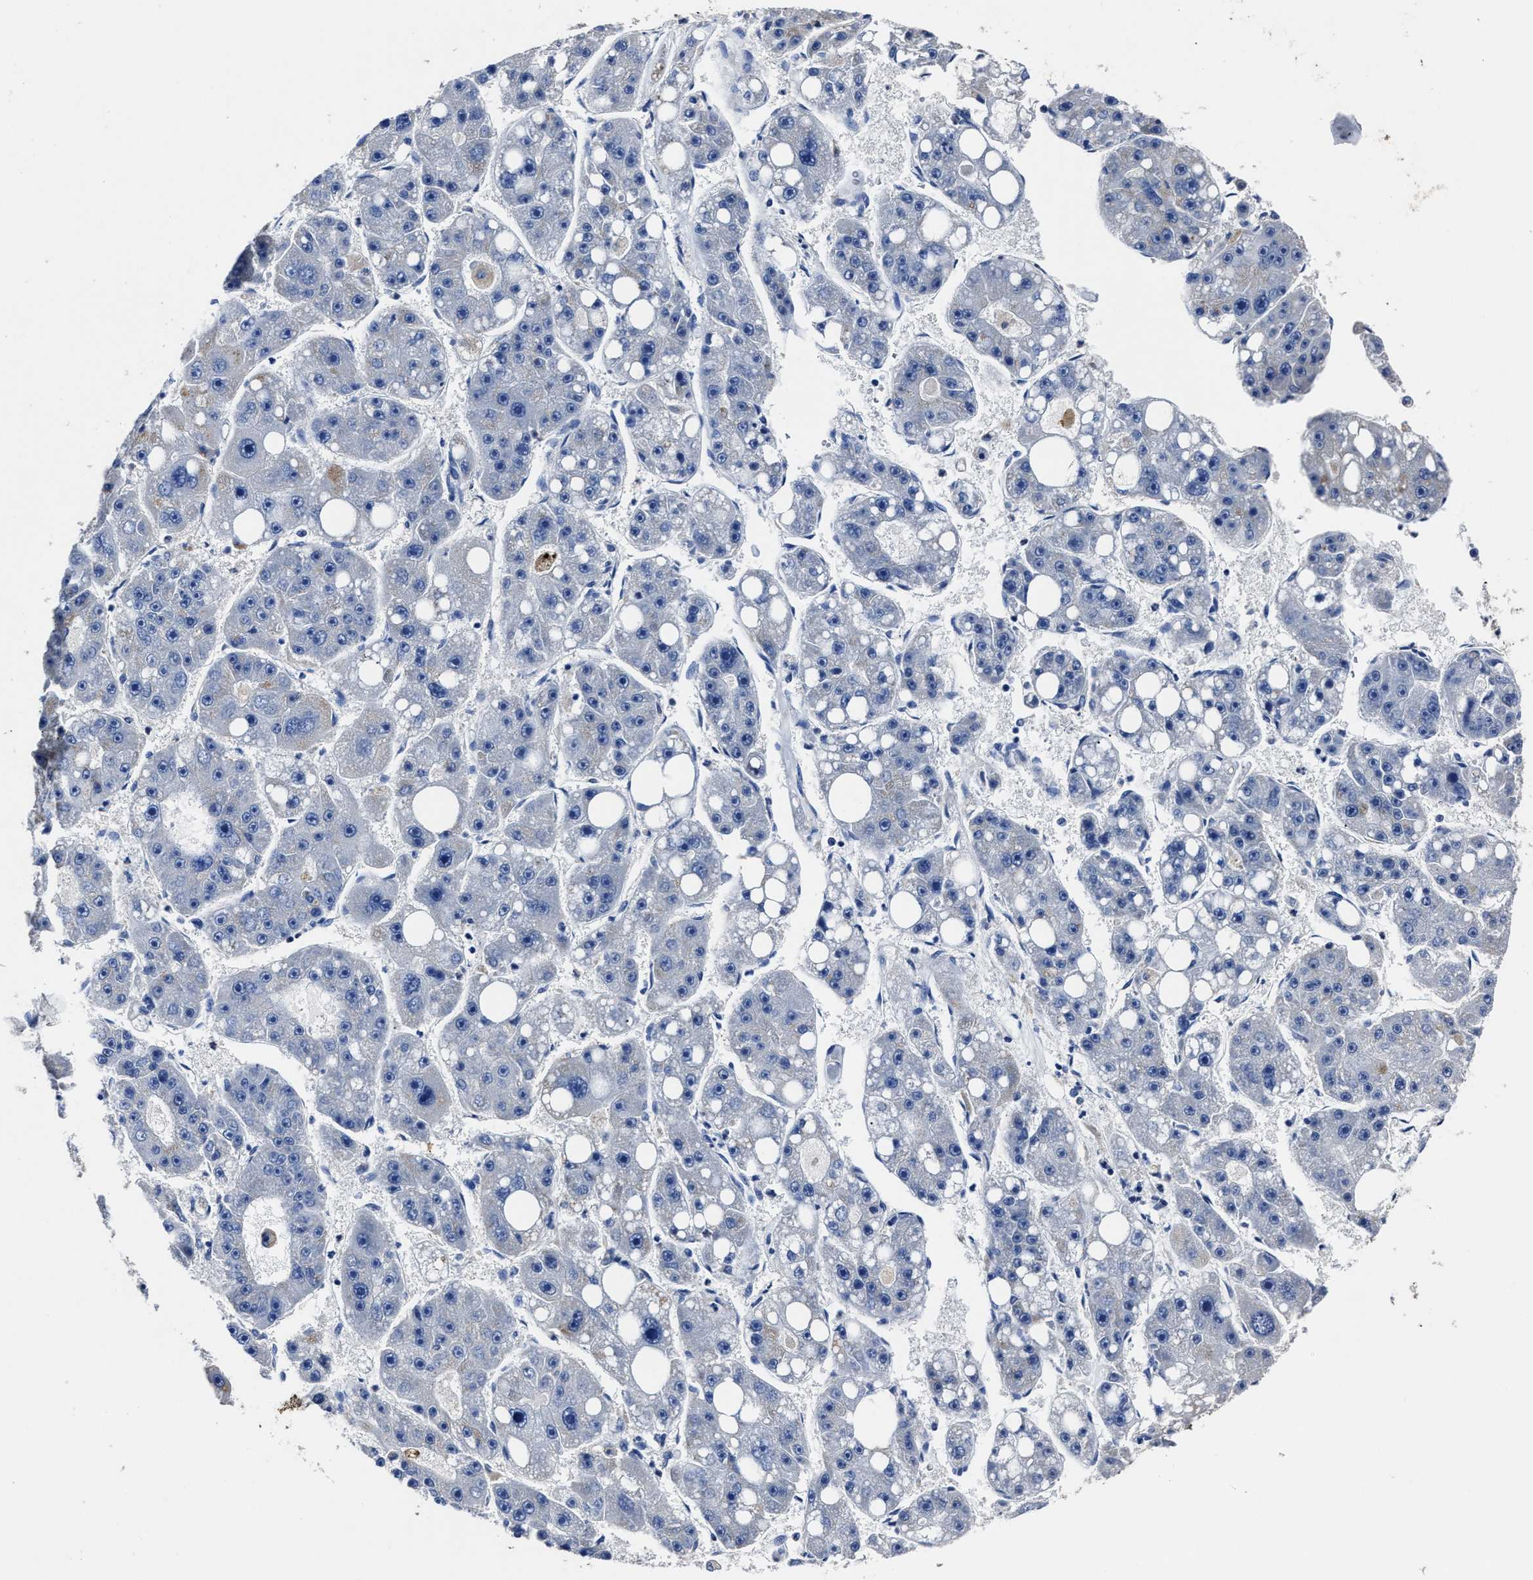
{"staining": {"intensity": "negative", "quantity": "none", "location": "none"}, "tissue": "liver cancer", "cell_type": "Tumor cells", "image_type": "cancer", "snomed": [{"axis": "morphology", "description": "Carcinoma, Hepatocellular, NOS"}, {"axis": "topography", "description": "Liver"}], "caption": "DAB immunohistochemical staining of human hepatocellular carcinoma (liver) displays no significant staining in tumor cells. Nuclei are stained in blue.", "gene": "LAMTOR4", "patient": {"sex": "female", "age": 61}}